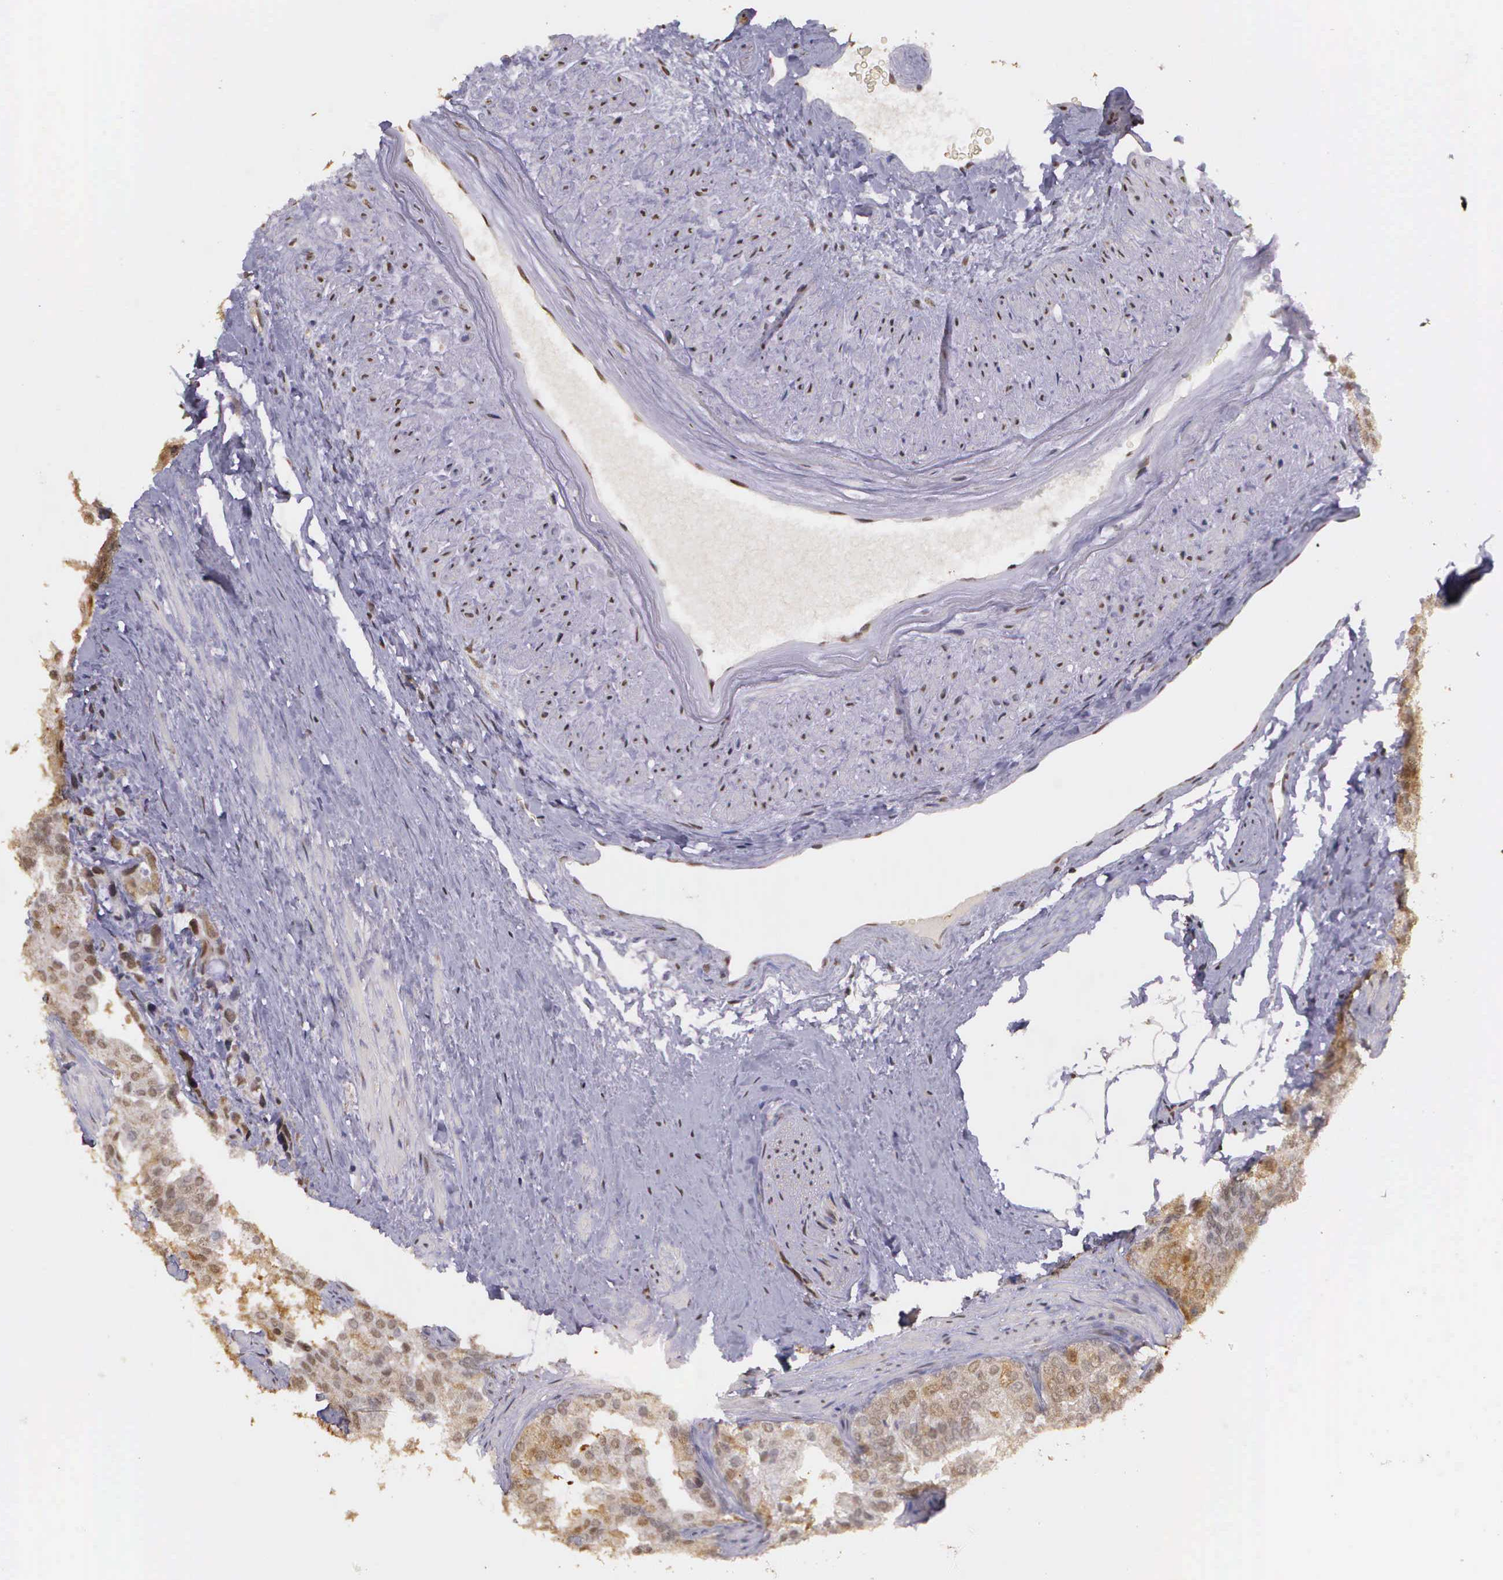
{"staining": {"intensity": "weak", "quantity": ">75%", "location": "nuclear"}, "tissue": "prostate cancer", "cell_type": "Tumor cells", "image_type": "cancer", "snomed": [{"axis": "morphology", "description": "Adenocarcinoma, Medium grade"}, {"axis": "topography", "description": "Prostate"}], "caption": "Protein expression analysis of human prostate medium-grade adenocarcinoma reveals weak nuclear positivity in about >75% of tumor cells.", "gene": "ARMCX5", "patient": {"sex": "male", "age": 53}}